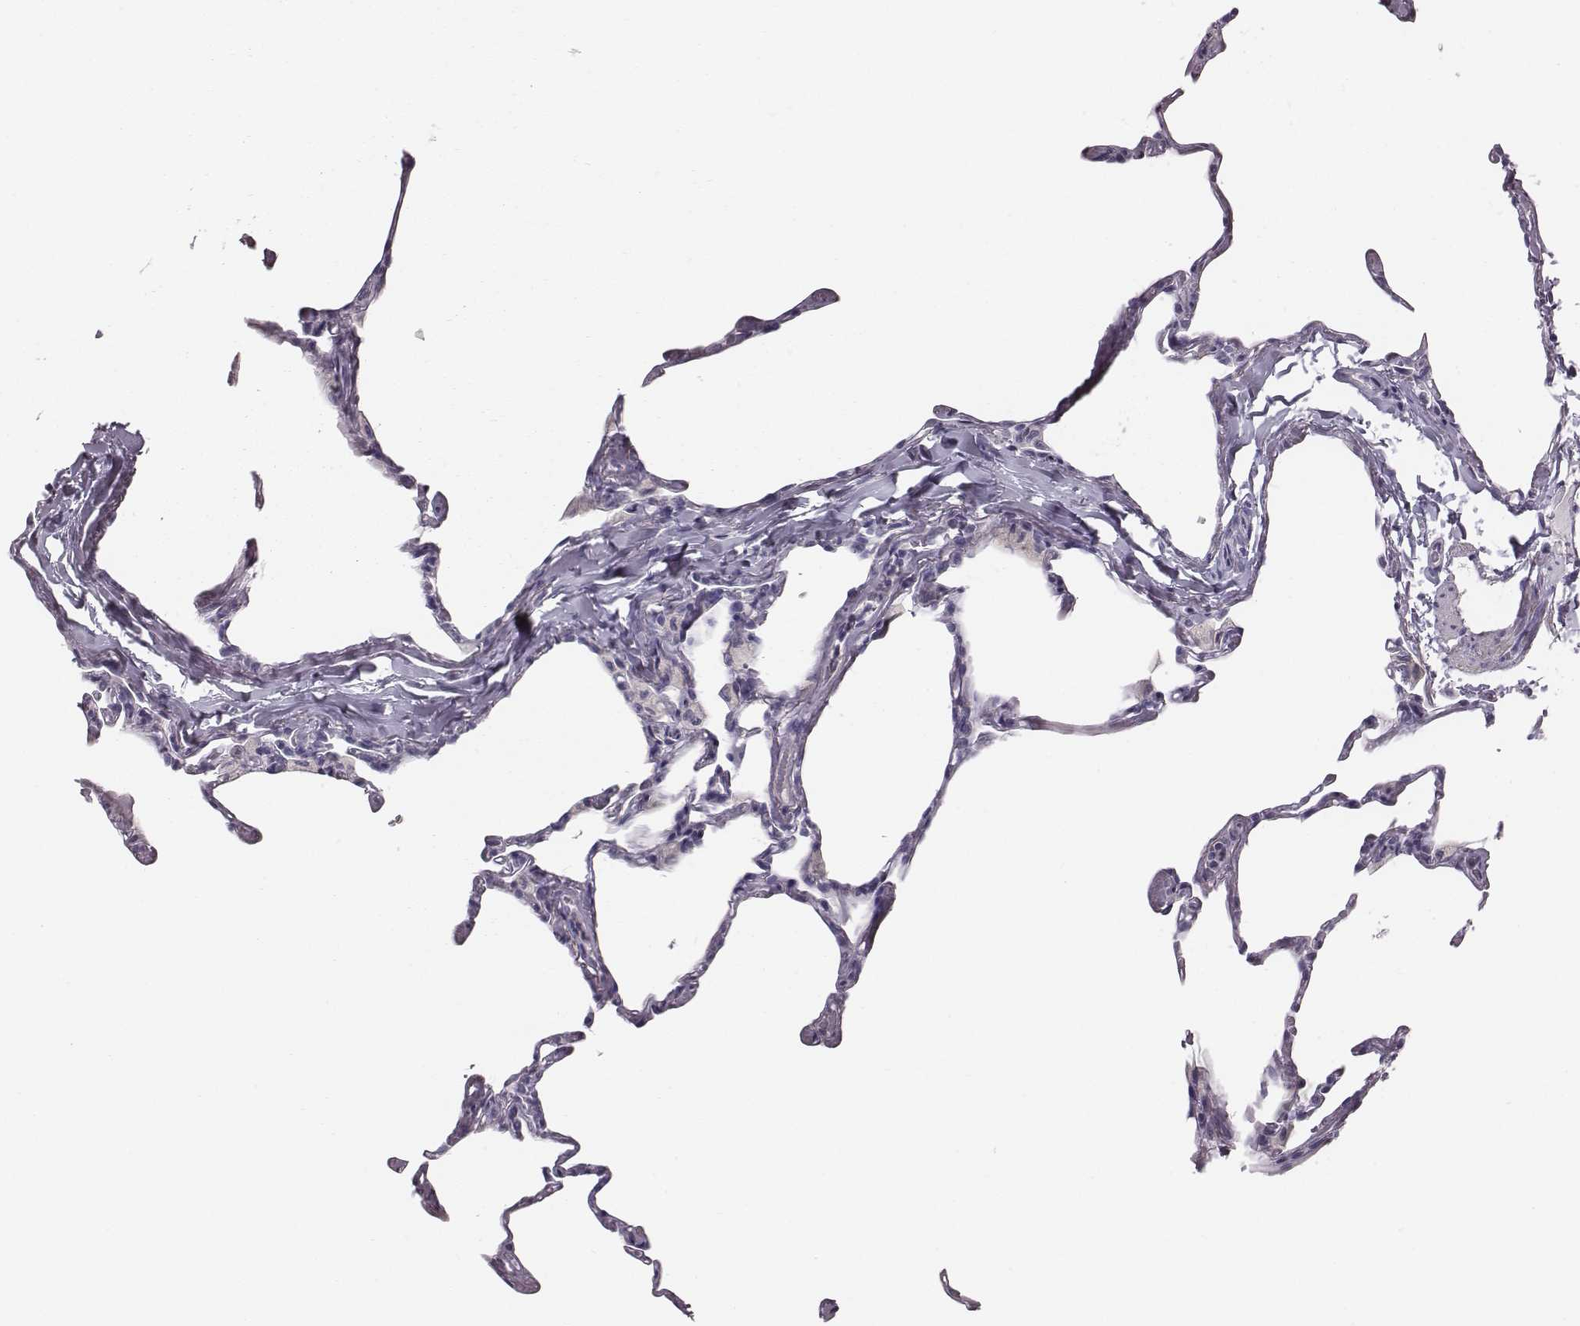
{"staining": {"intensity": "negative", "quantity": "none", "location": "none"}, "tissue": "lung", "cell_type": "Alveolar cells", "image_type": "normal", "snomed": [{"axis": "morphology", "description": "Normal tissue, NOS"}, {"axis": "topography", "description": "Lung"}], "caption": "Normal lung was stained to show a protein in brown. There is no significant expression in alveolar cells.", "gene": "CRISP1", "patient": {"sex": "male", "age": 65}}